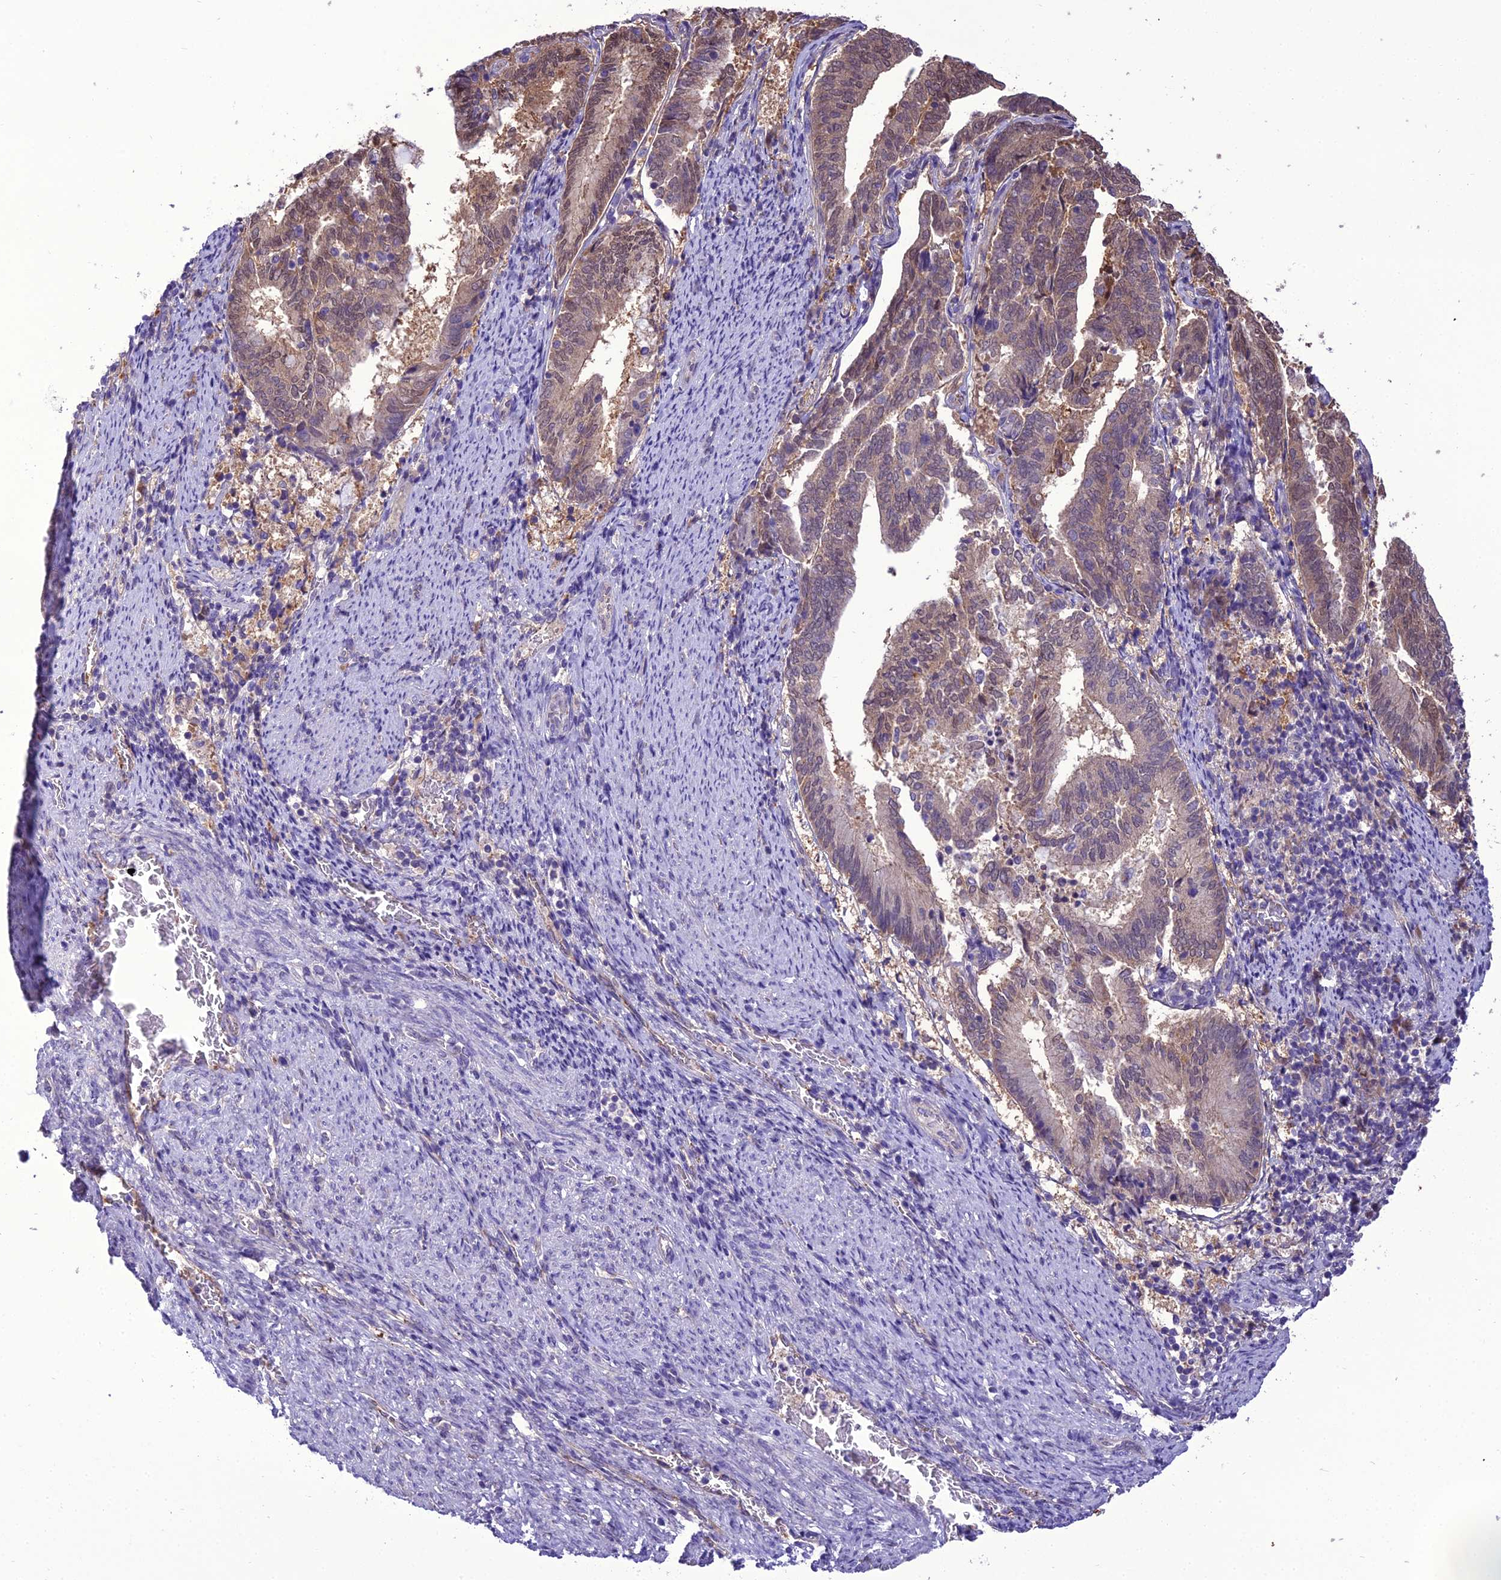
{"staining": {"intensity": "weak", "quantity": "25%-75%", "location": "cytoplasmic/membranous"}, "tissue": "endometrial cancer", "cell_type": "Tumor cells", "image_type": "cancer", "snomed": [{"axis": "morphology", "description": "Adenocarcinoma, NOS"}, {"axis": "topography", "description": "Endometrium"}], "caption": "Immunohistochemical staining of endometrial cancer (adenocarcinoma) shows low levels of weak cytoplasmic/membranous positivity in approximately 25%-75% of tumor cells.", "gene": "BORCS6", "patient": {"sex": "female", "age": 80}}